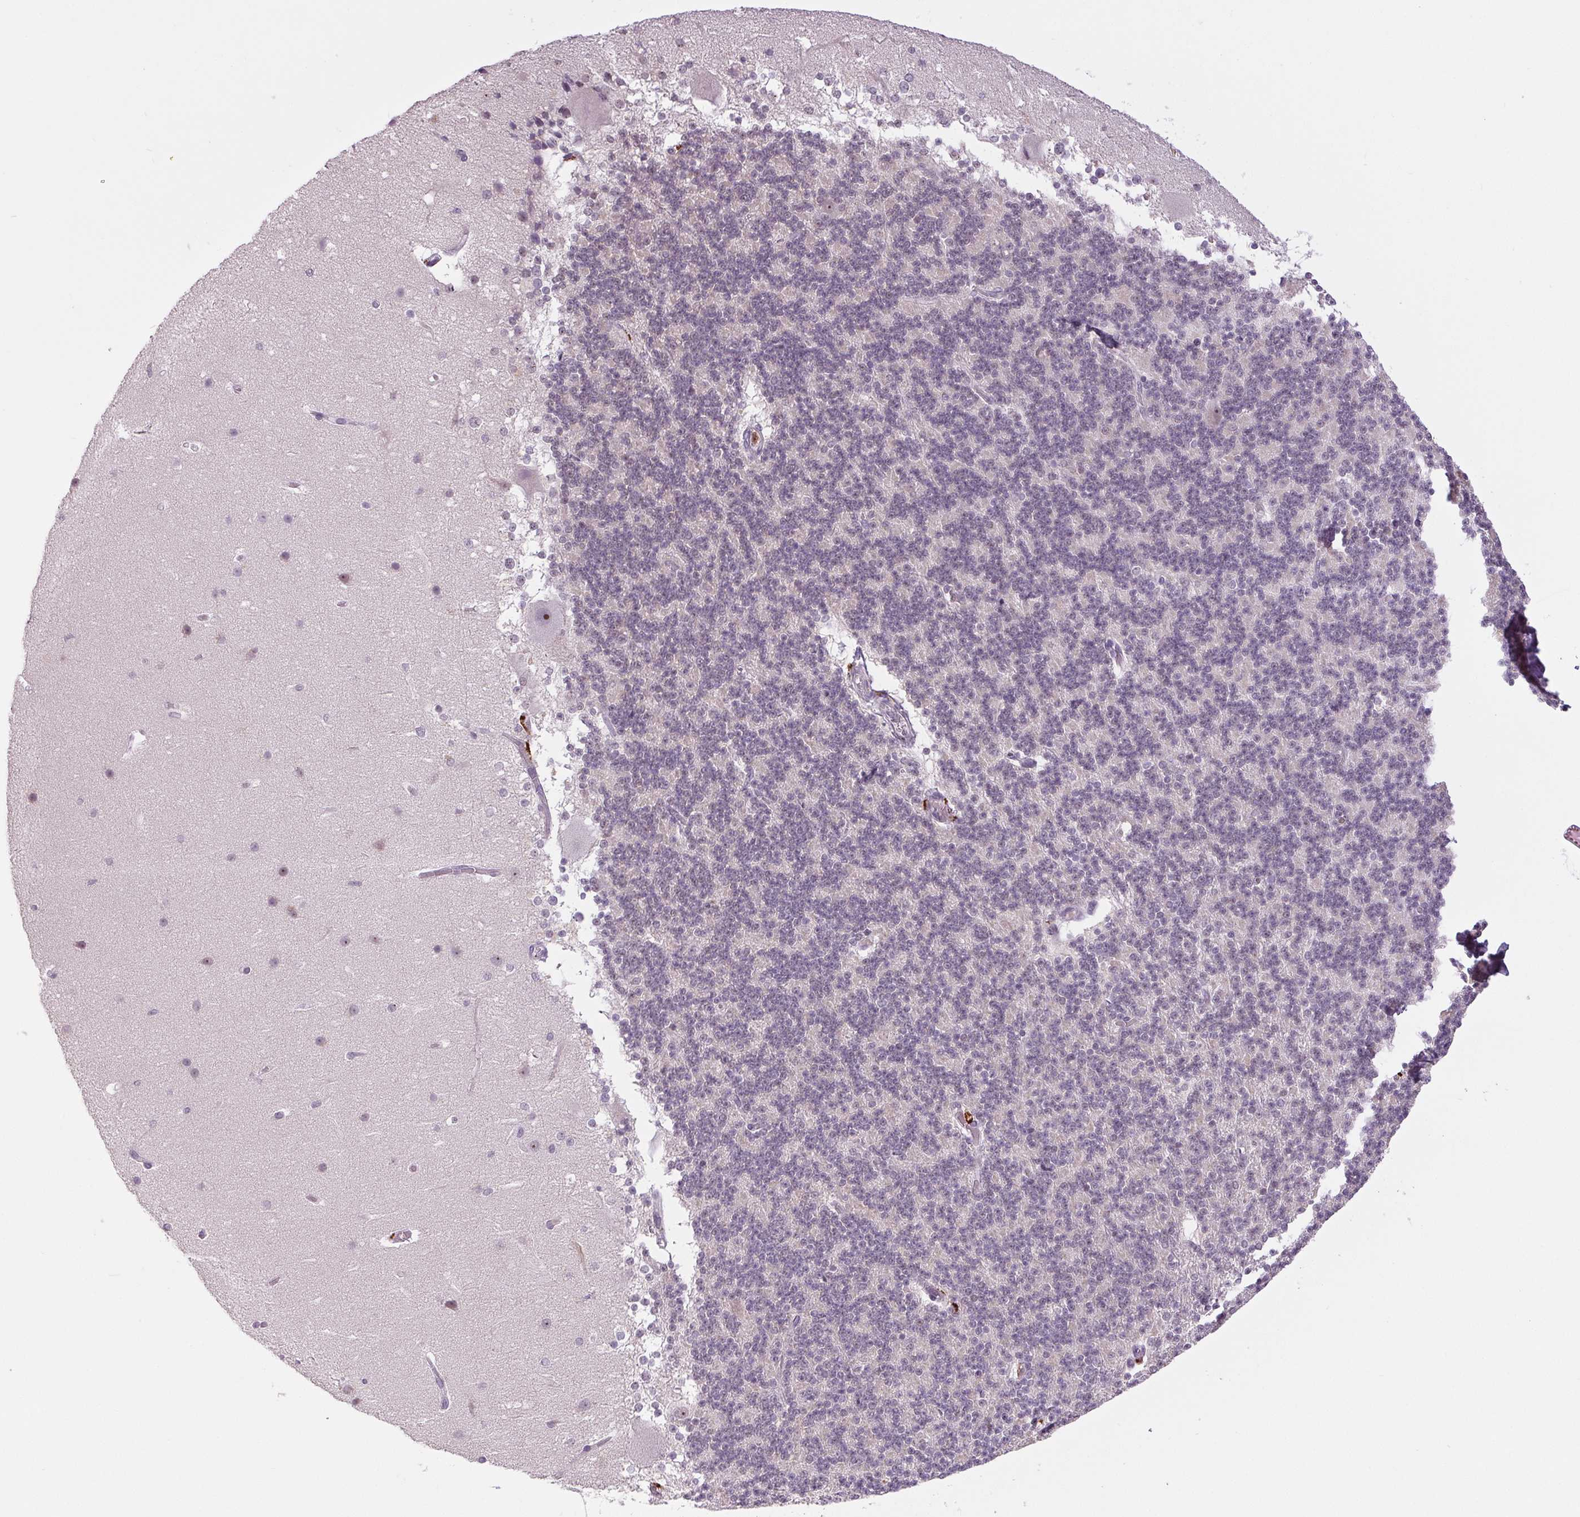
{"staining": {"intensity": "negative", "quantity": "none", "location": "none"}, "tissue": "cerebellum", "cell_type": "Cells in granular layer", "image_type": "normal", "snomed": [{"axis": "morphology", "description": "Normal tissue, NOS"}, {"axis": "topography", "description": "Cerebellum"}], "caption": "Protein analysis of normal cerebellum displays no significant staining in cells in granular layer. (Brightfield microscopy of DAB (3,3'-diaminobenzidine) immunohistochemistry at high magnification).", "gene": "SMIM6", "patient": {"sex": "female", "age": 19}}